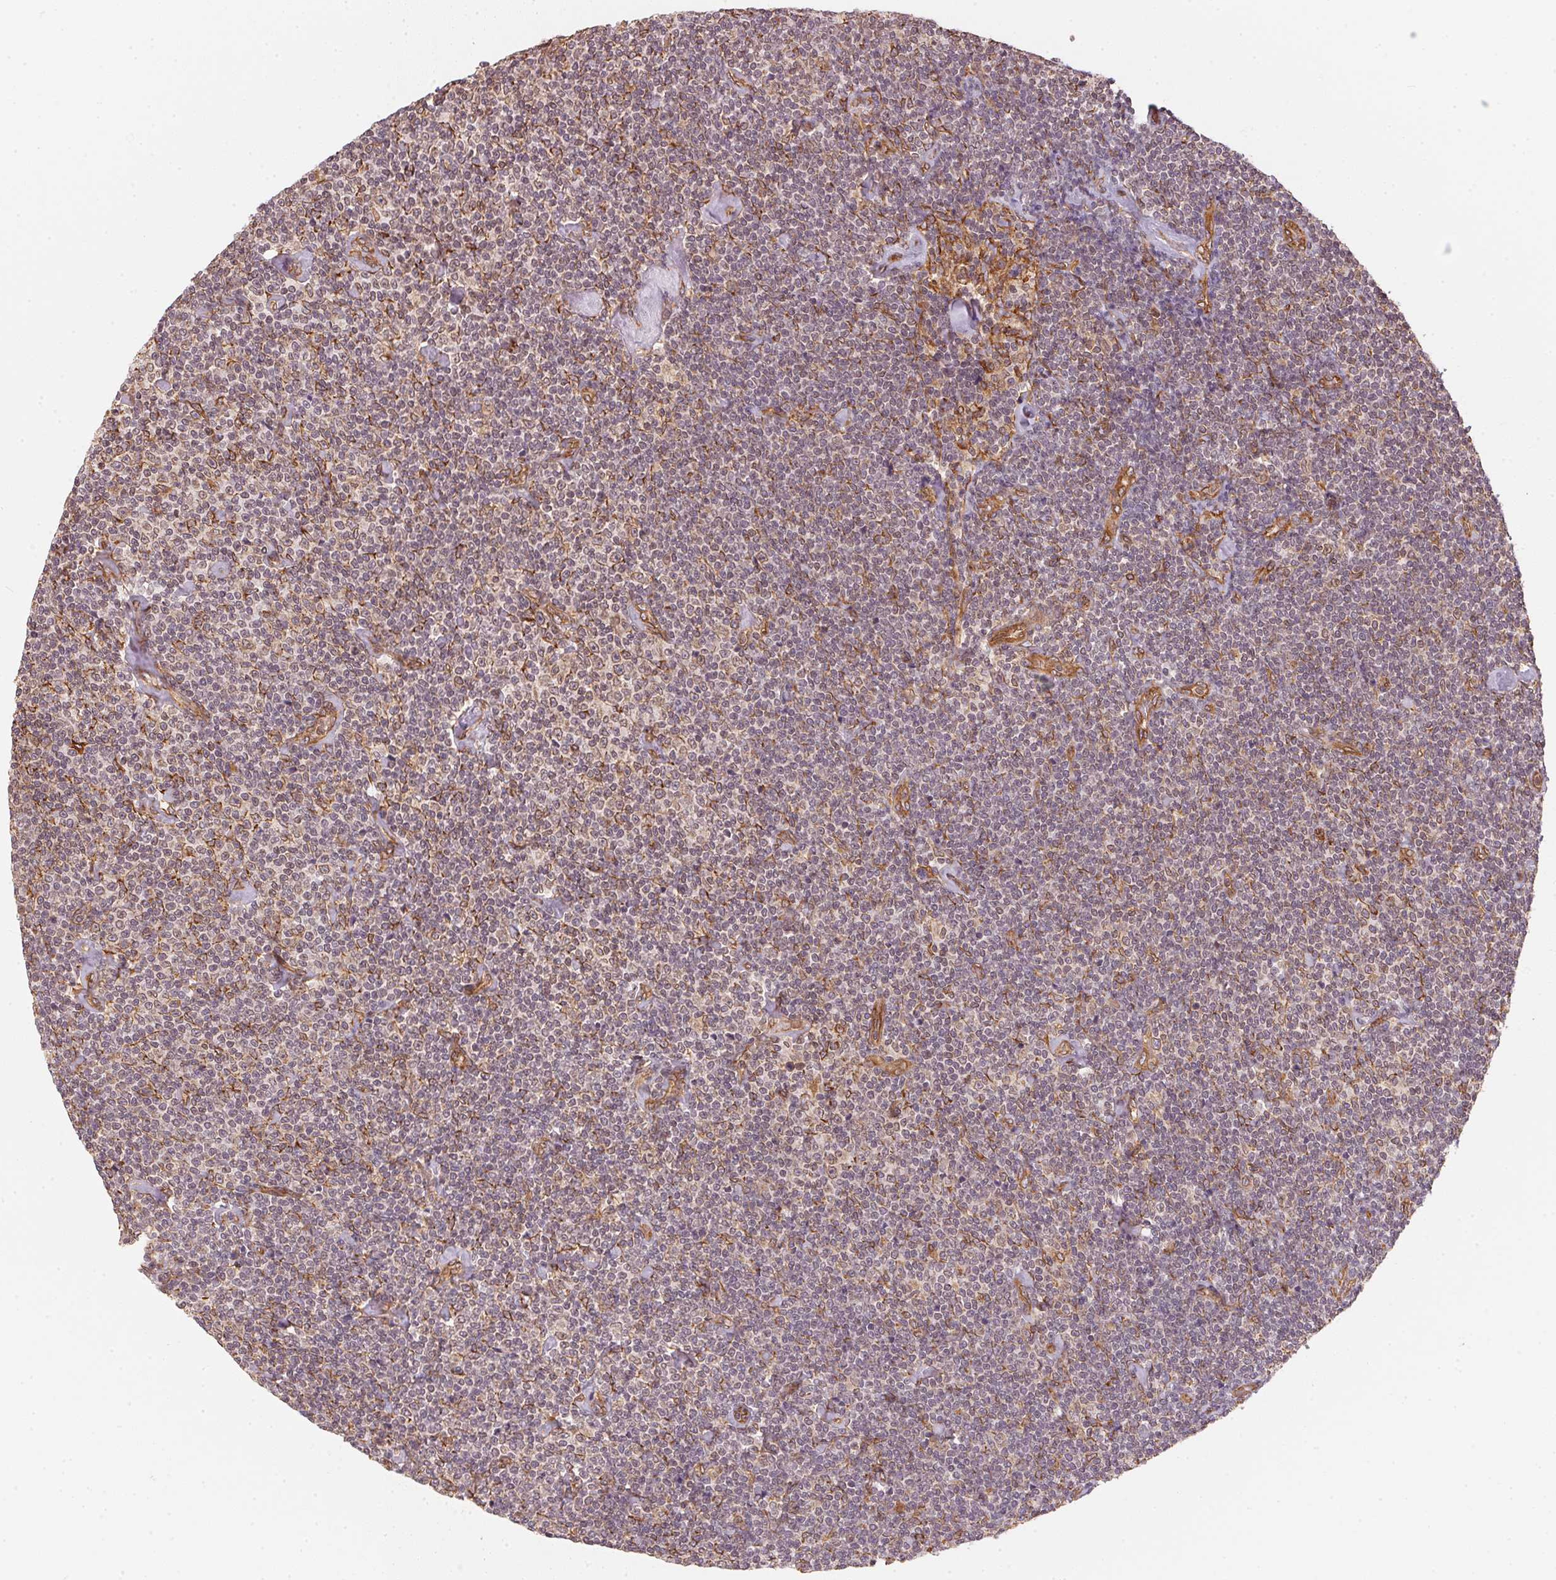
{"staining": {"intensity": "negative", "quantity": "none", "location": "none"}, "tissue": "lymphoma", "cell_type": "Tumor cells", "image_type": "cancer", "snomed": [{"axis": "morphology", "description": "Malignant lymphoma, non-Hodgkin's type, Low grade"}, {"axis": "topography", "description": "Lymph node"}], "caption": "A high-resolution image shows IHC staining of lymphoma, which exhibits no significant expression in tumor cells.", "gene": "STRN4", "patient": {"sex": "male", "age": 81}}